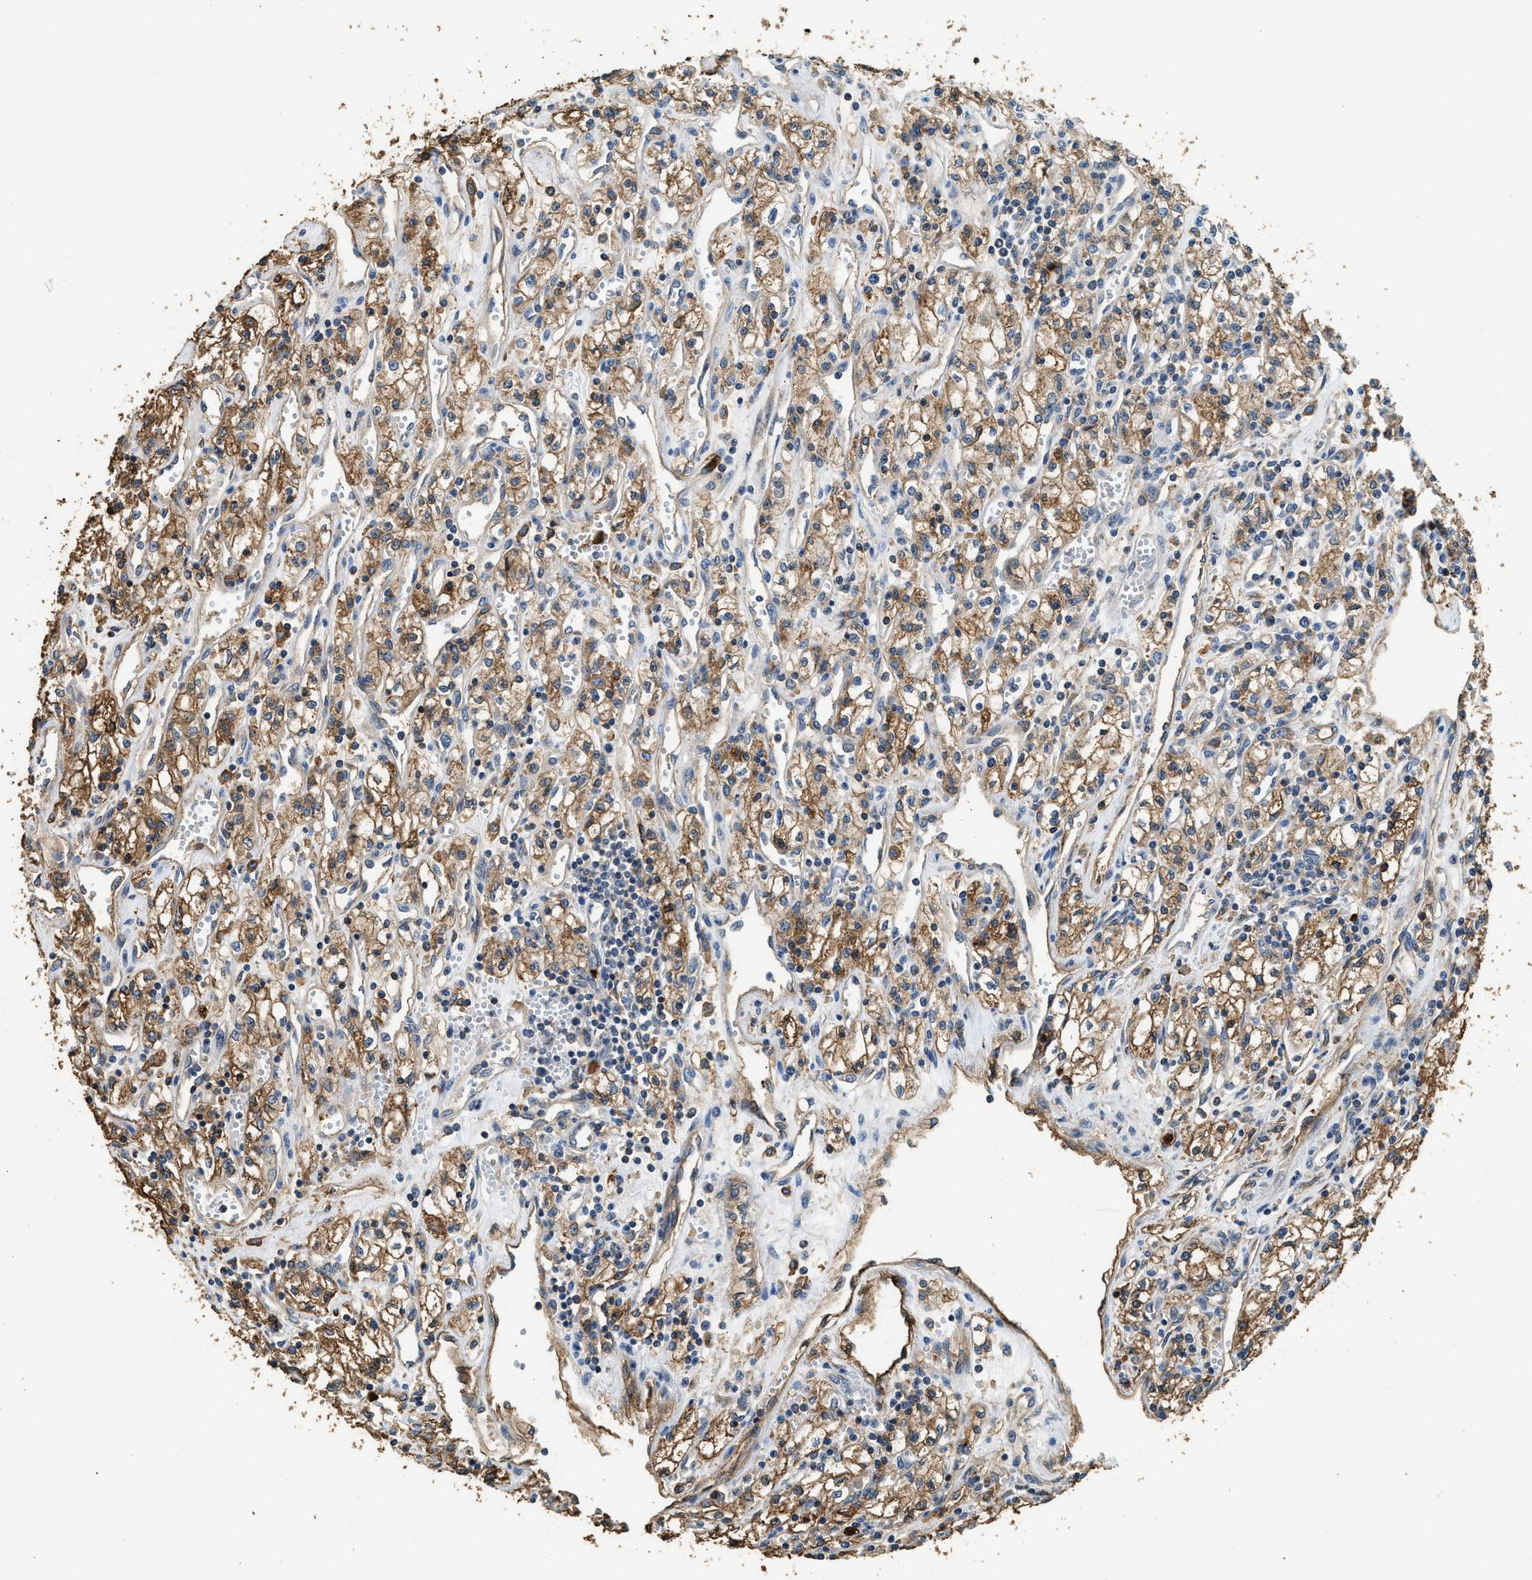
{"staining": {"intensity": "moderate", "quantity": ">75%", "location": "cytoplasmic/membranous"}, "tissue": "renal cancer", "cell_type": "Tumor cells", "image_type": "cancer", "snomed": [{"axis": "morphology", "description": "Adenocarcinoma, NOS"}, {"axis": "topography", "description": "Kidney"}], "caption": "Protein expression analysis of human renal cancer reveals moderate cytoplasmic/membranous expression in approximately >75% of tumor cells.", "gene": "ANXA3", "patient": {"sex": "male", "age": 59}}